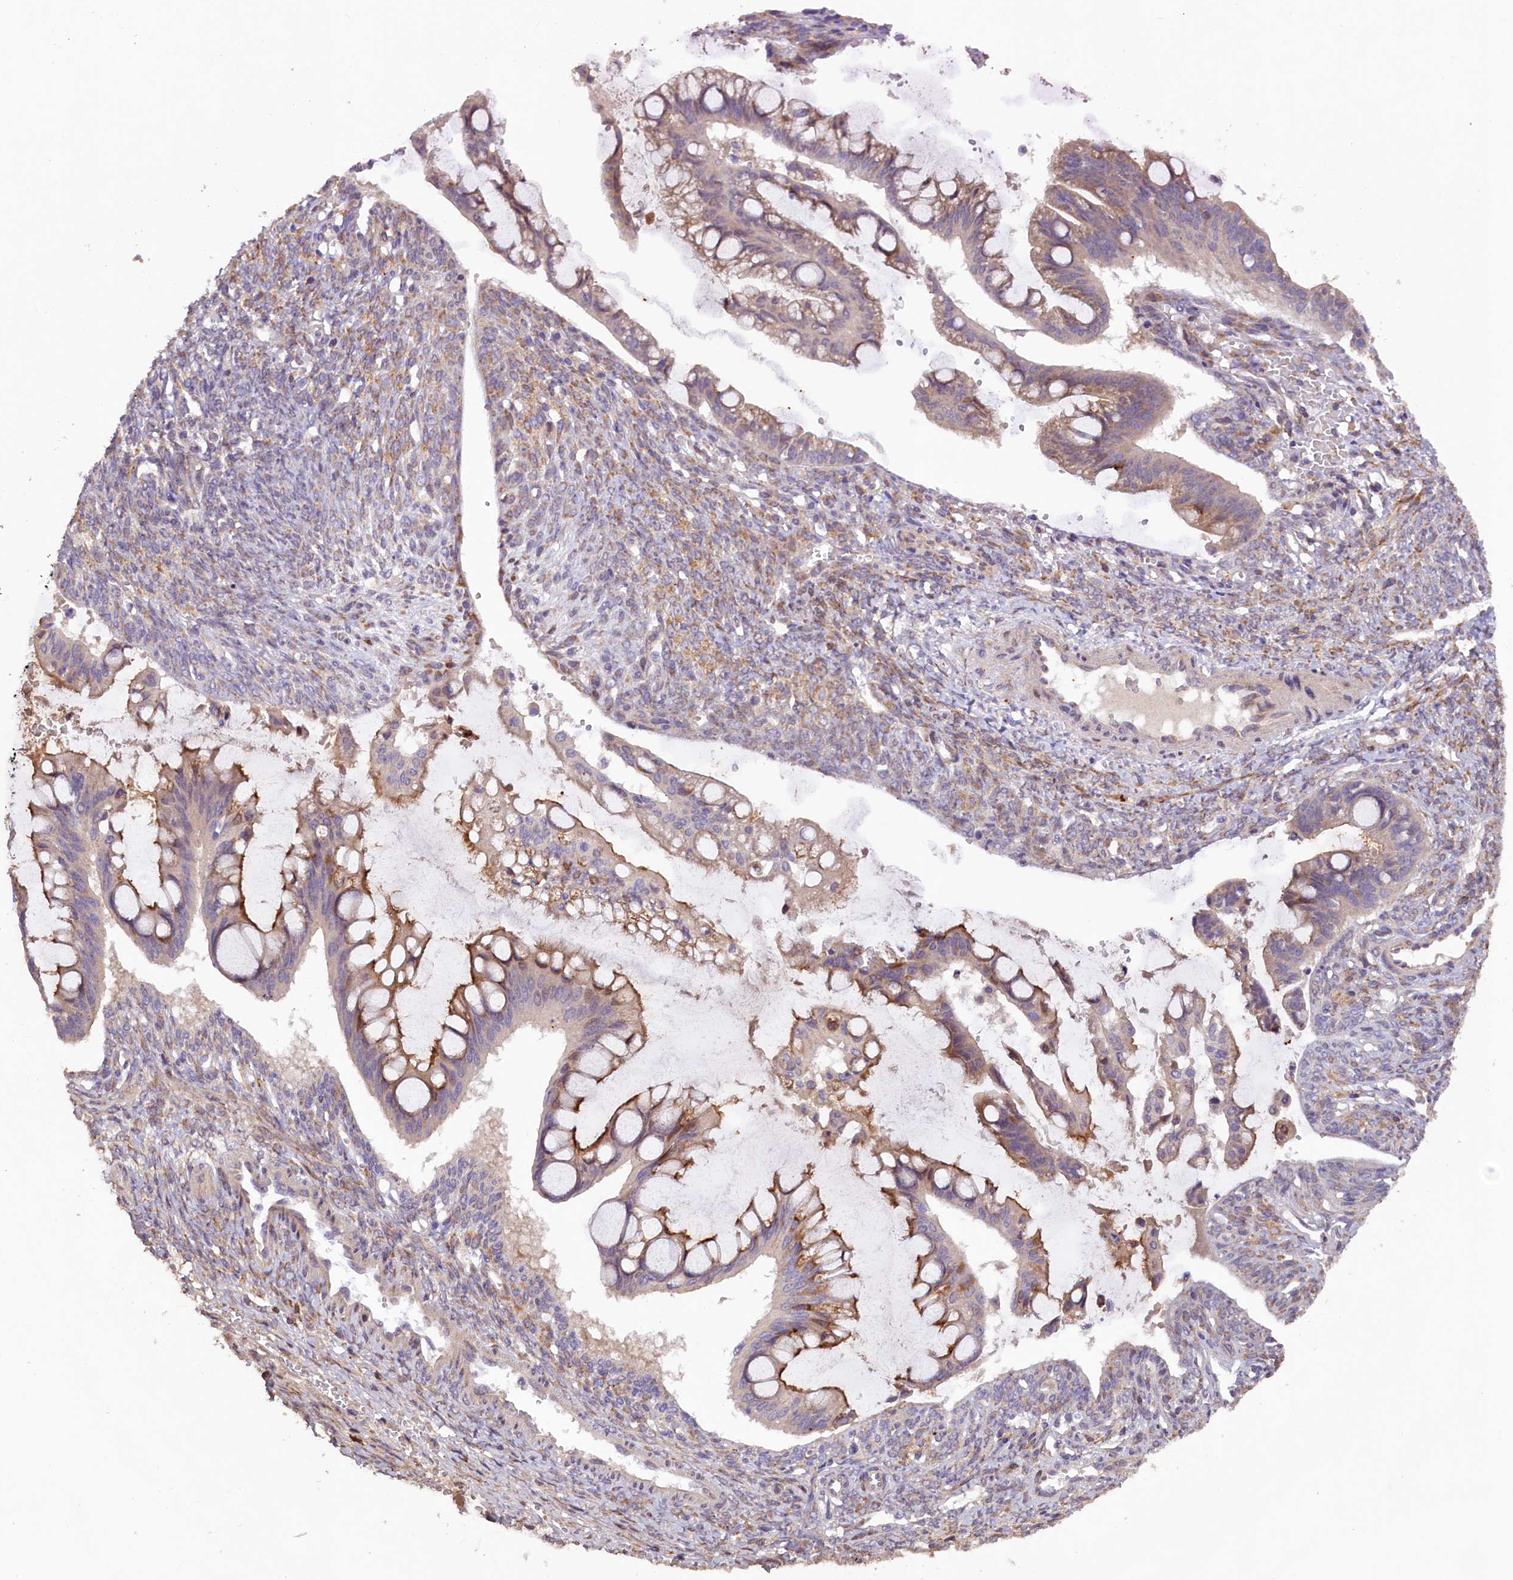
{"staining": {"intensity": "moderate", "quantity": "25%-75%", "location": "cytoplasmic/membranous"}, "tissue": "ovarian cancer", "cell_type": "Tumor cells", "image_type": "cancer", "snomed": [{"axis": "morphology", "description": "Cystadenocarcinoma, mucinous, NOS"}, {"axis": "topography", "description": "Ovary"}], "caption": "This is a photomicrograph of immunohistochemistry staining of ovarian cancer, which shows moderate staining in the cytoplasmic/membranous of tumor cells.", "gene": "SSC5D", "patient": {"sex": "female", "age": 73}}